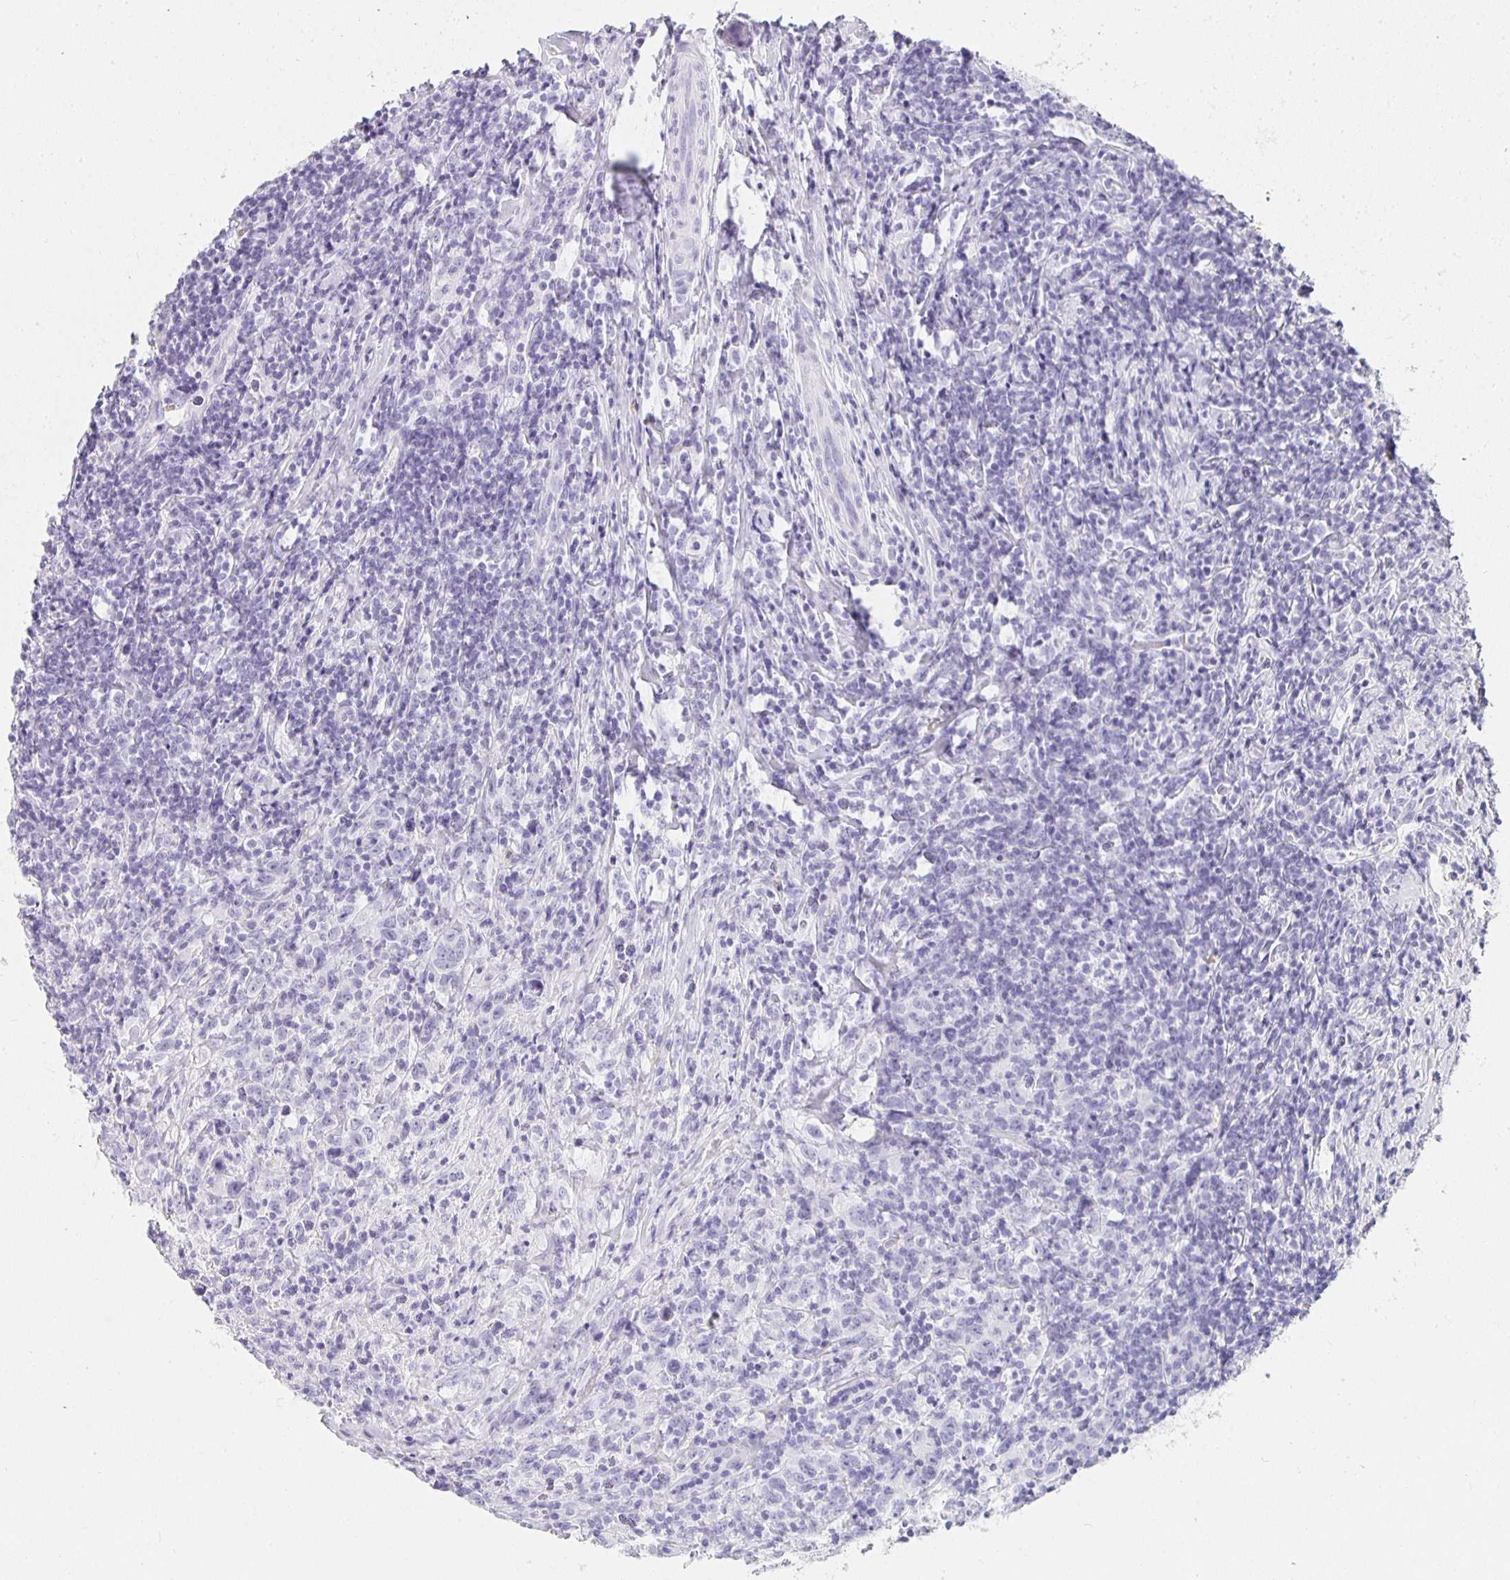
{"staining": {"intensity": "negative", "quantity": "none", "location": "none"}, "tissue": "lymphoma", "cell_type": "Tumor cells", "image_type": "cancer", "snomed": [{"axis": "morphology", "description": "Hodgkin's disease, NOS"}, {"axis": "topography", "description": "Lymph node"}], "caption": "Immunohistochemistry (IHC) photomicrograph of lymphoma stained for a protein (brown), which shows no expression in tumor cells.", "gene": "TPSD1", "patient": {"sex": "female", "age": 18}}